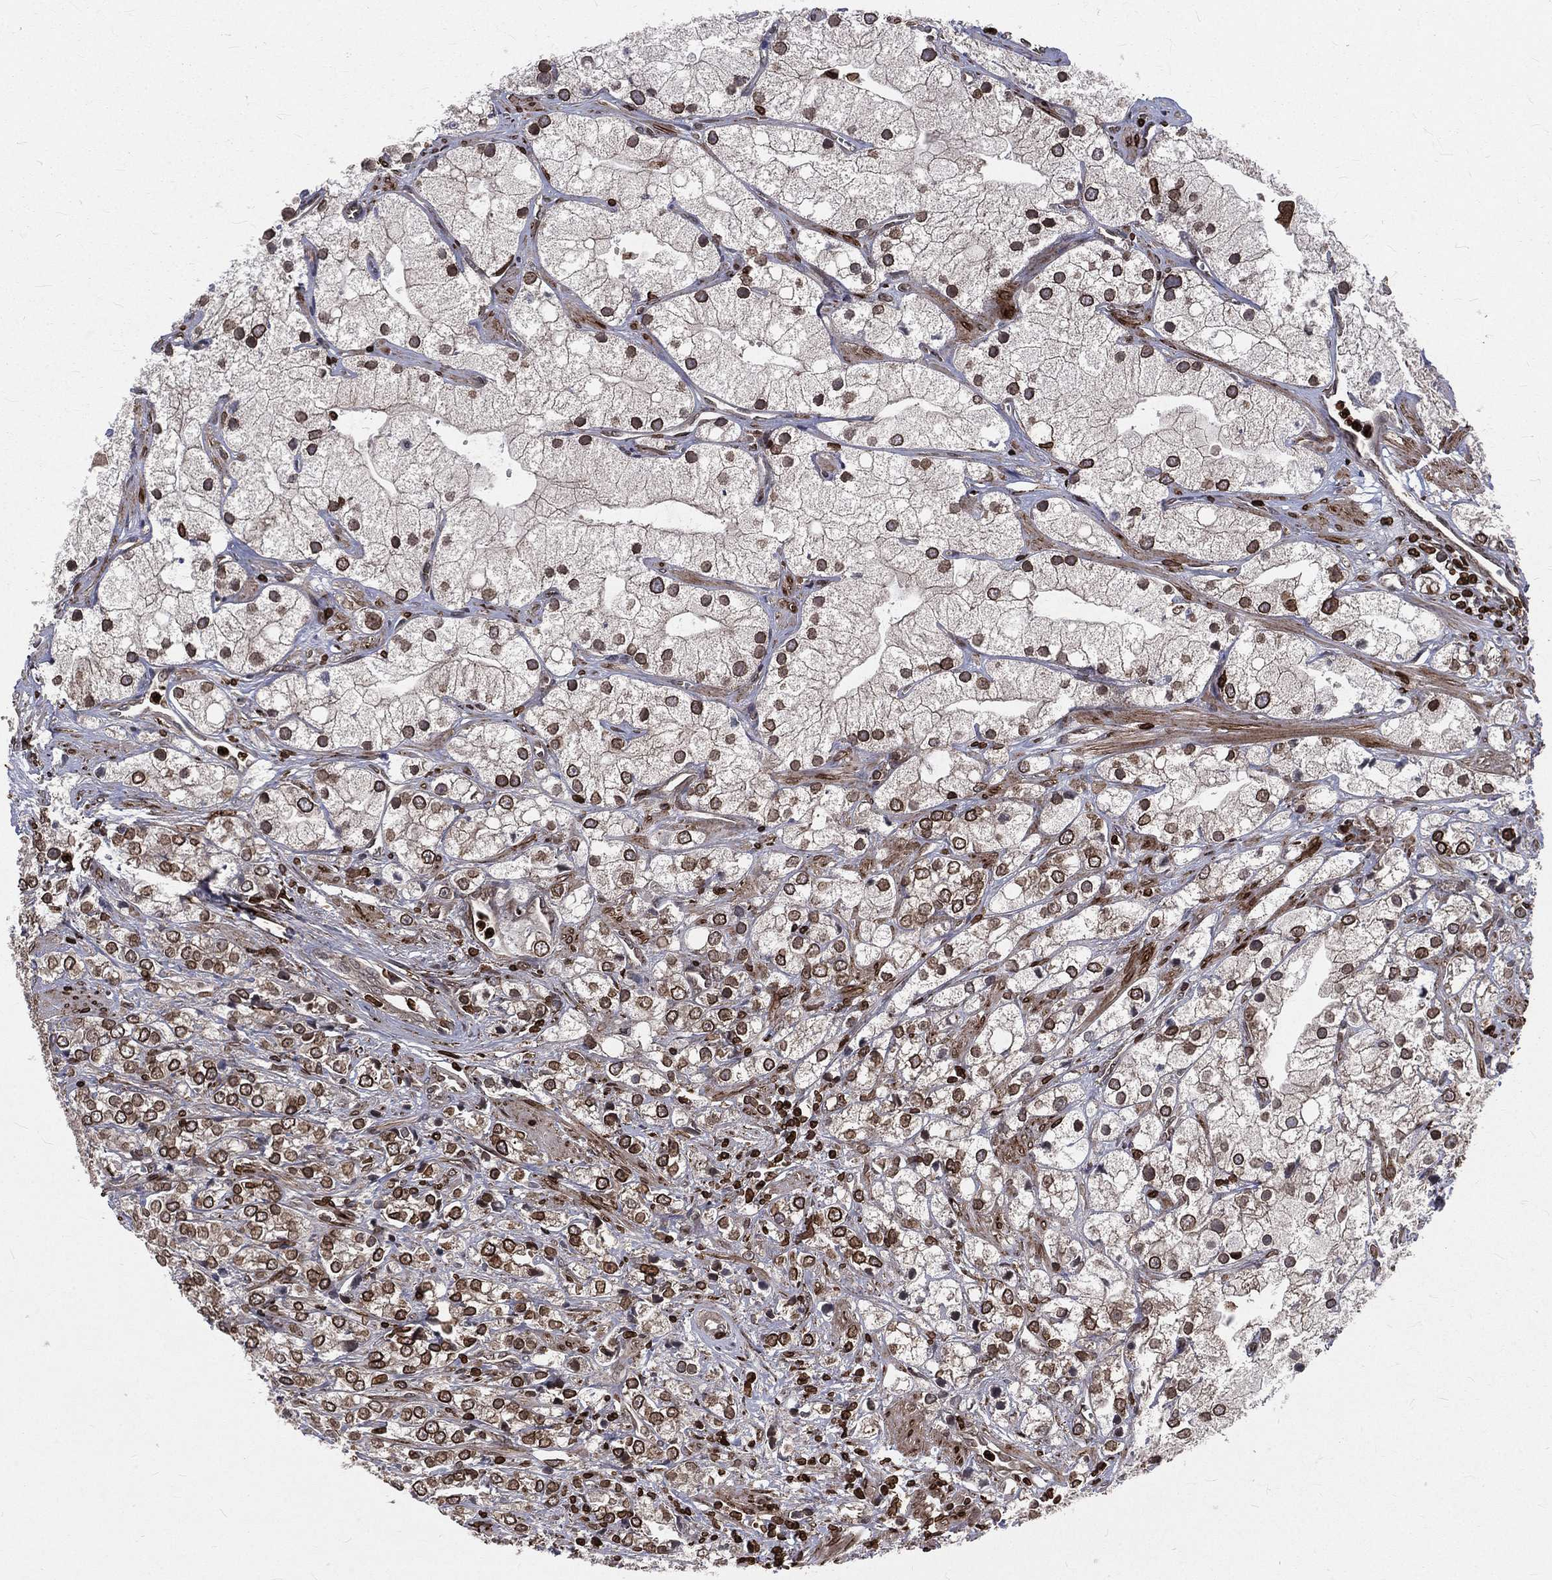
{"staining": {"intensity": "moderate", "quantity": "25%-75%", "location": "cytoplasmic/membranous,nuclear"}, "tissue": "prostate cancer", "cell_type": "Tumor cells", "image_type": "cancer", "snomed": [{"axis": "morphology", "description": "Adenocarcinoma, NOS"}, {"axis": "topography", "description": "Prostate and seminal vesicle, NOS"}, {"axis": "topography", "description": "Prostate"}], "caption": "Protein positivity by immunohistochemistry (IHC) demonstrates moderate cytoplasmic/membranous and nuclear positivity in approximately 25%-75% of tumor cells in prostate cancer.", "gene": "LBR", "patient": {"sex": "male", "age": 79}}